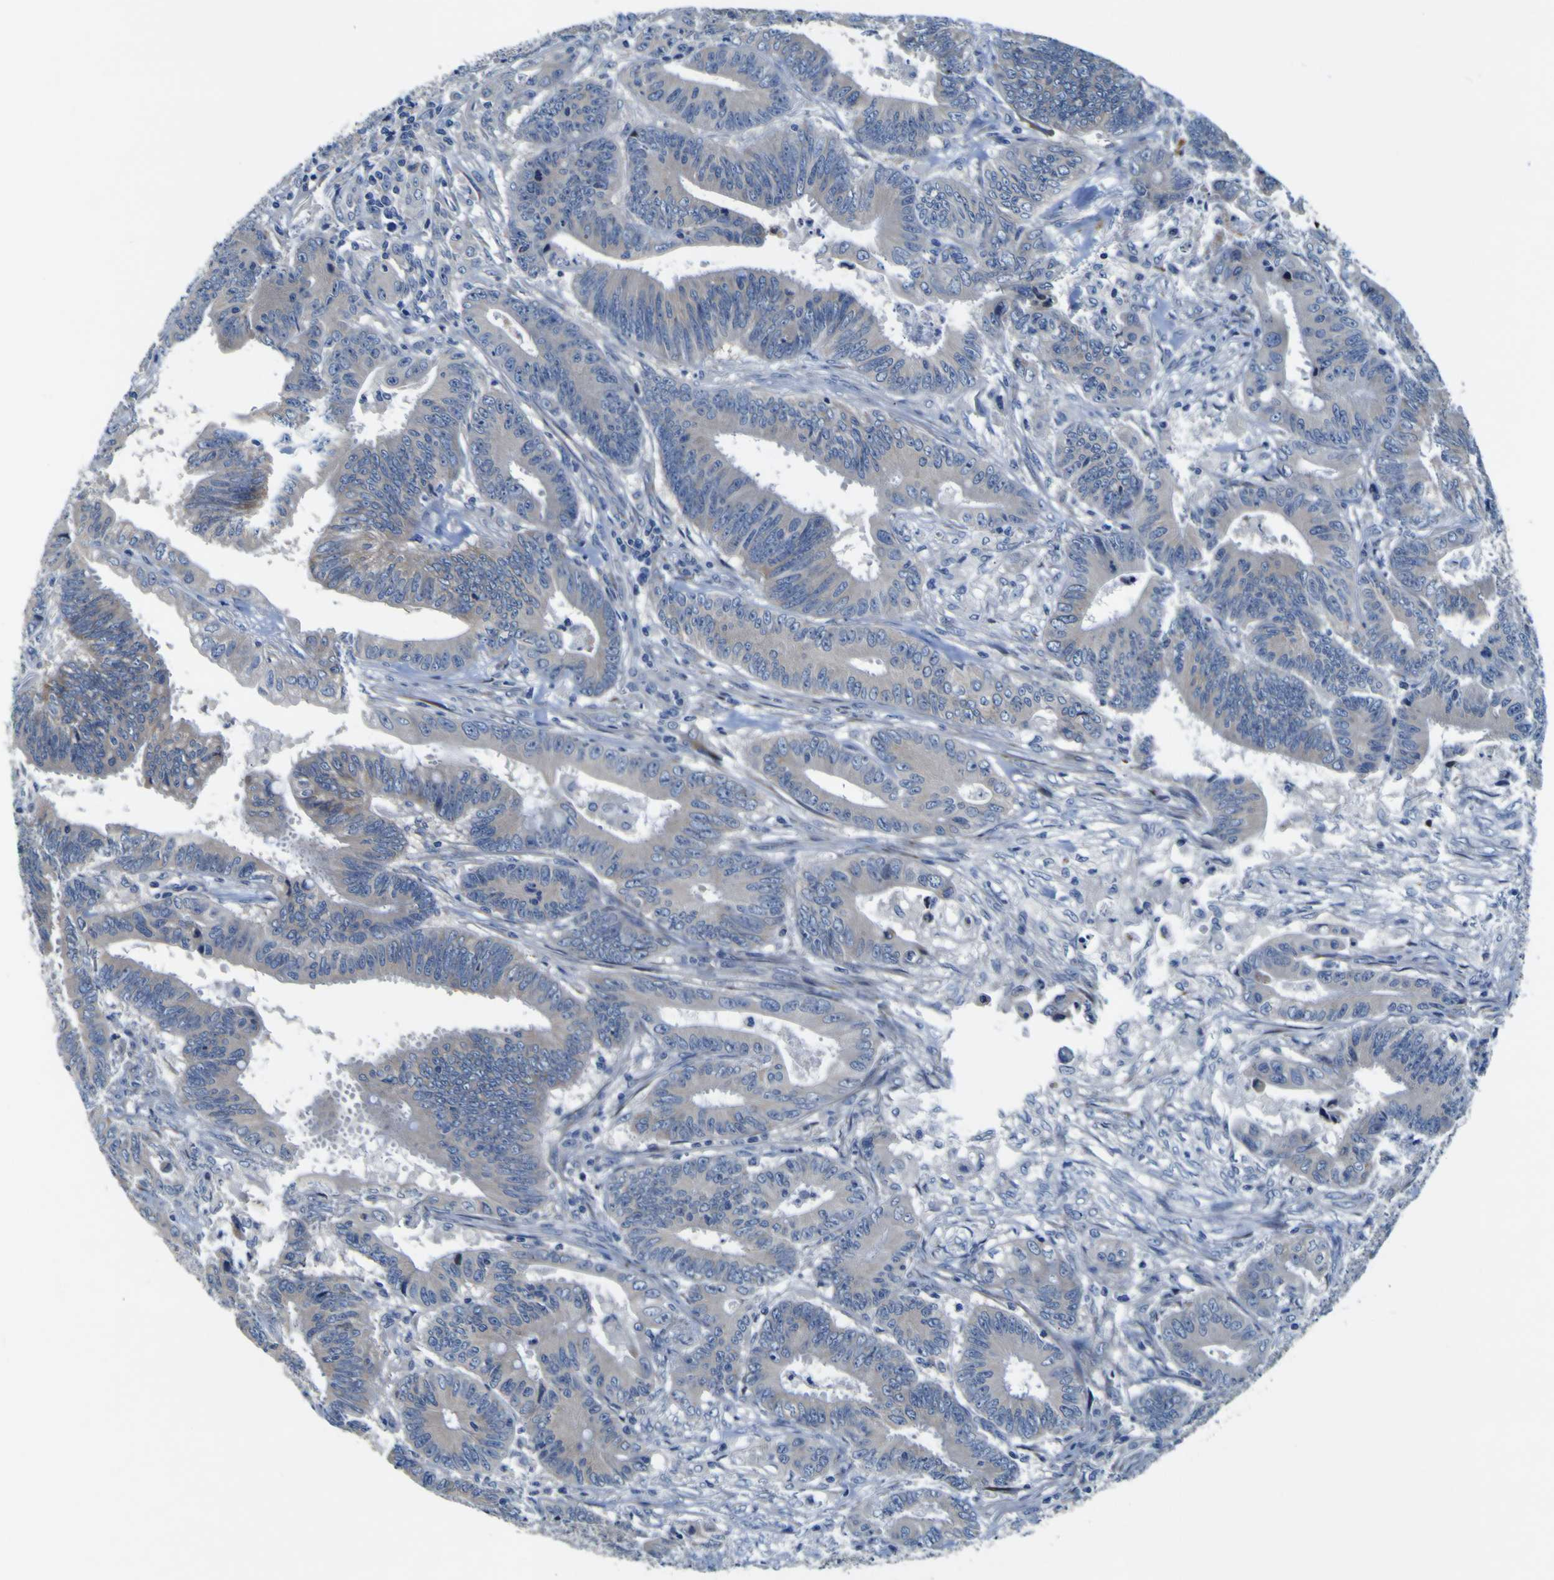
{"staining": {"intensity": "negative", "quantity": "none", "location": "none"}, "tissue": "colorectal cancer", "cell_type": "Tumor cells", "image_type": "cancer", "snomed": [{"axis": "morphology", "description": "Adenocarcinoma, NOS"}, {"axis": "topography", "description": "Colon"}], "caption": "Protein analysis of colorectal adenocarcinoma shows no significant staining in tumor cells. (Immunohistochemistry (ihc), brightfield microscopy, high magnification).", "gene": "AGAP3", "patient": {"sex": "male", "age": 45}}